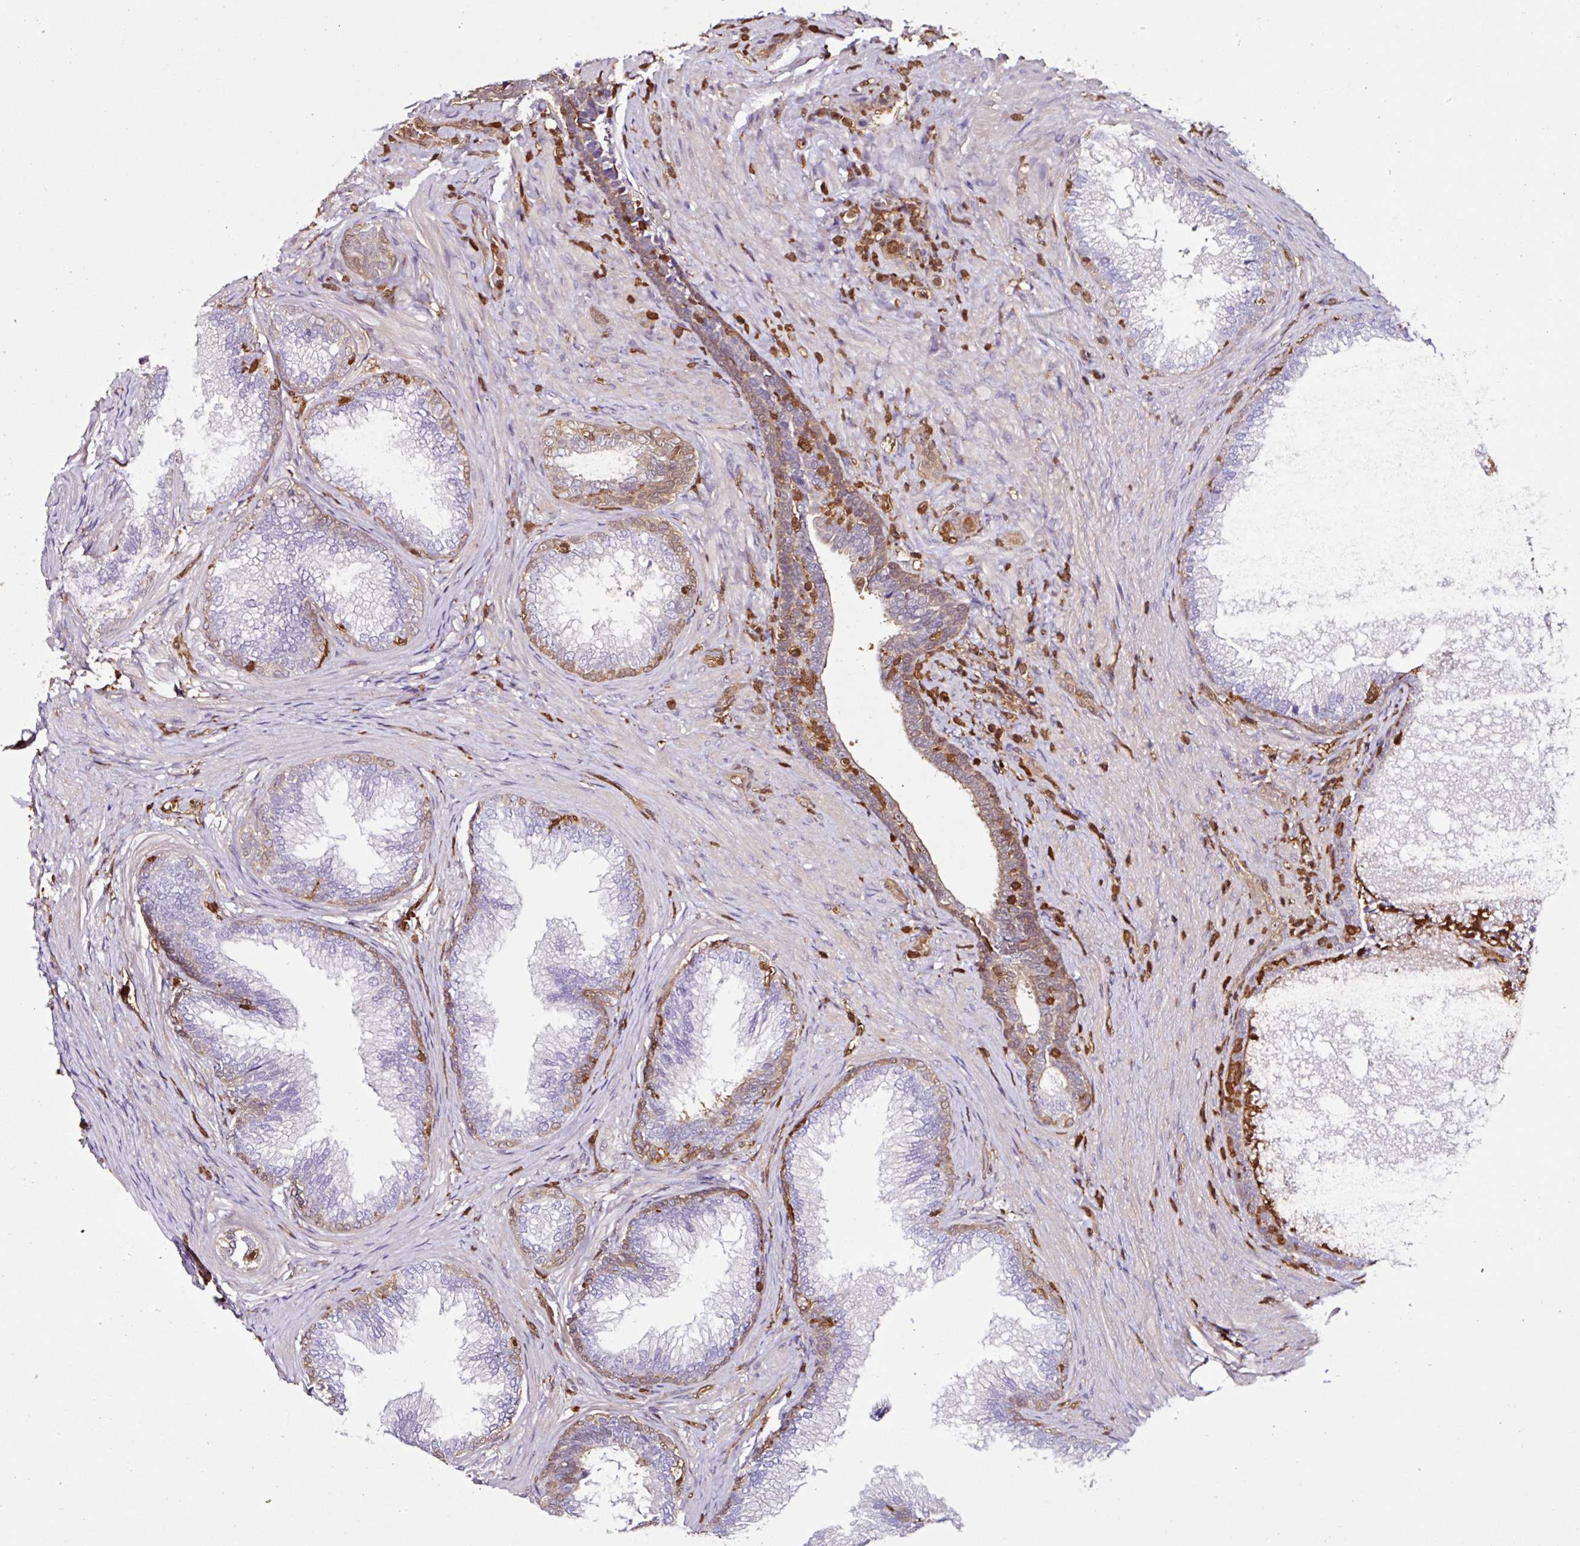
{"staining": {"intensity": "weak", "quantity": "<25%", "location": "cytoplasmic/membranous"}, "tissue": "prostate", "cell_type": "Glandular cells", "image_type": "normal", "snomed": [{"axis": "morphology", "description": "Normal tissue, NOS"}, {"axis": "topography", "description": "Prostate"}], "caption": "A high-resolution image shows immunohistochemistry (IHC) staining of unremarkable prostate, which shows no significant expression in glandular cells.", "gene": "ARHGDIB", "patient": {"sex": "male", "age": 76}}